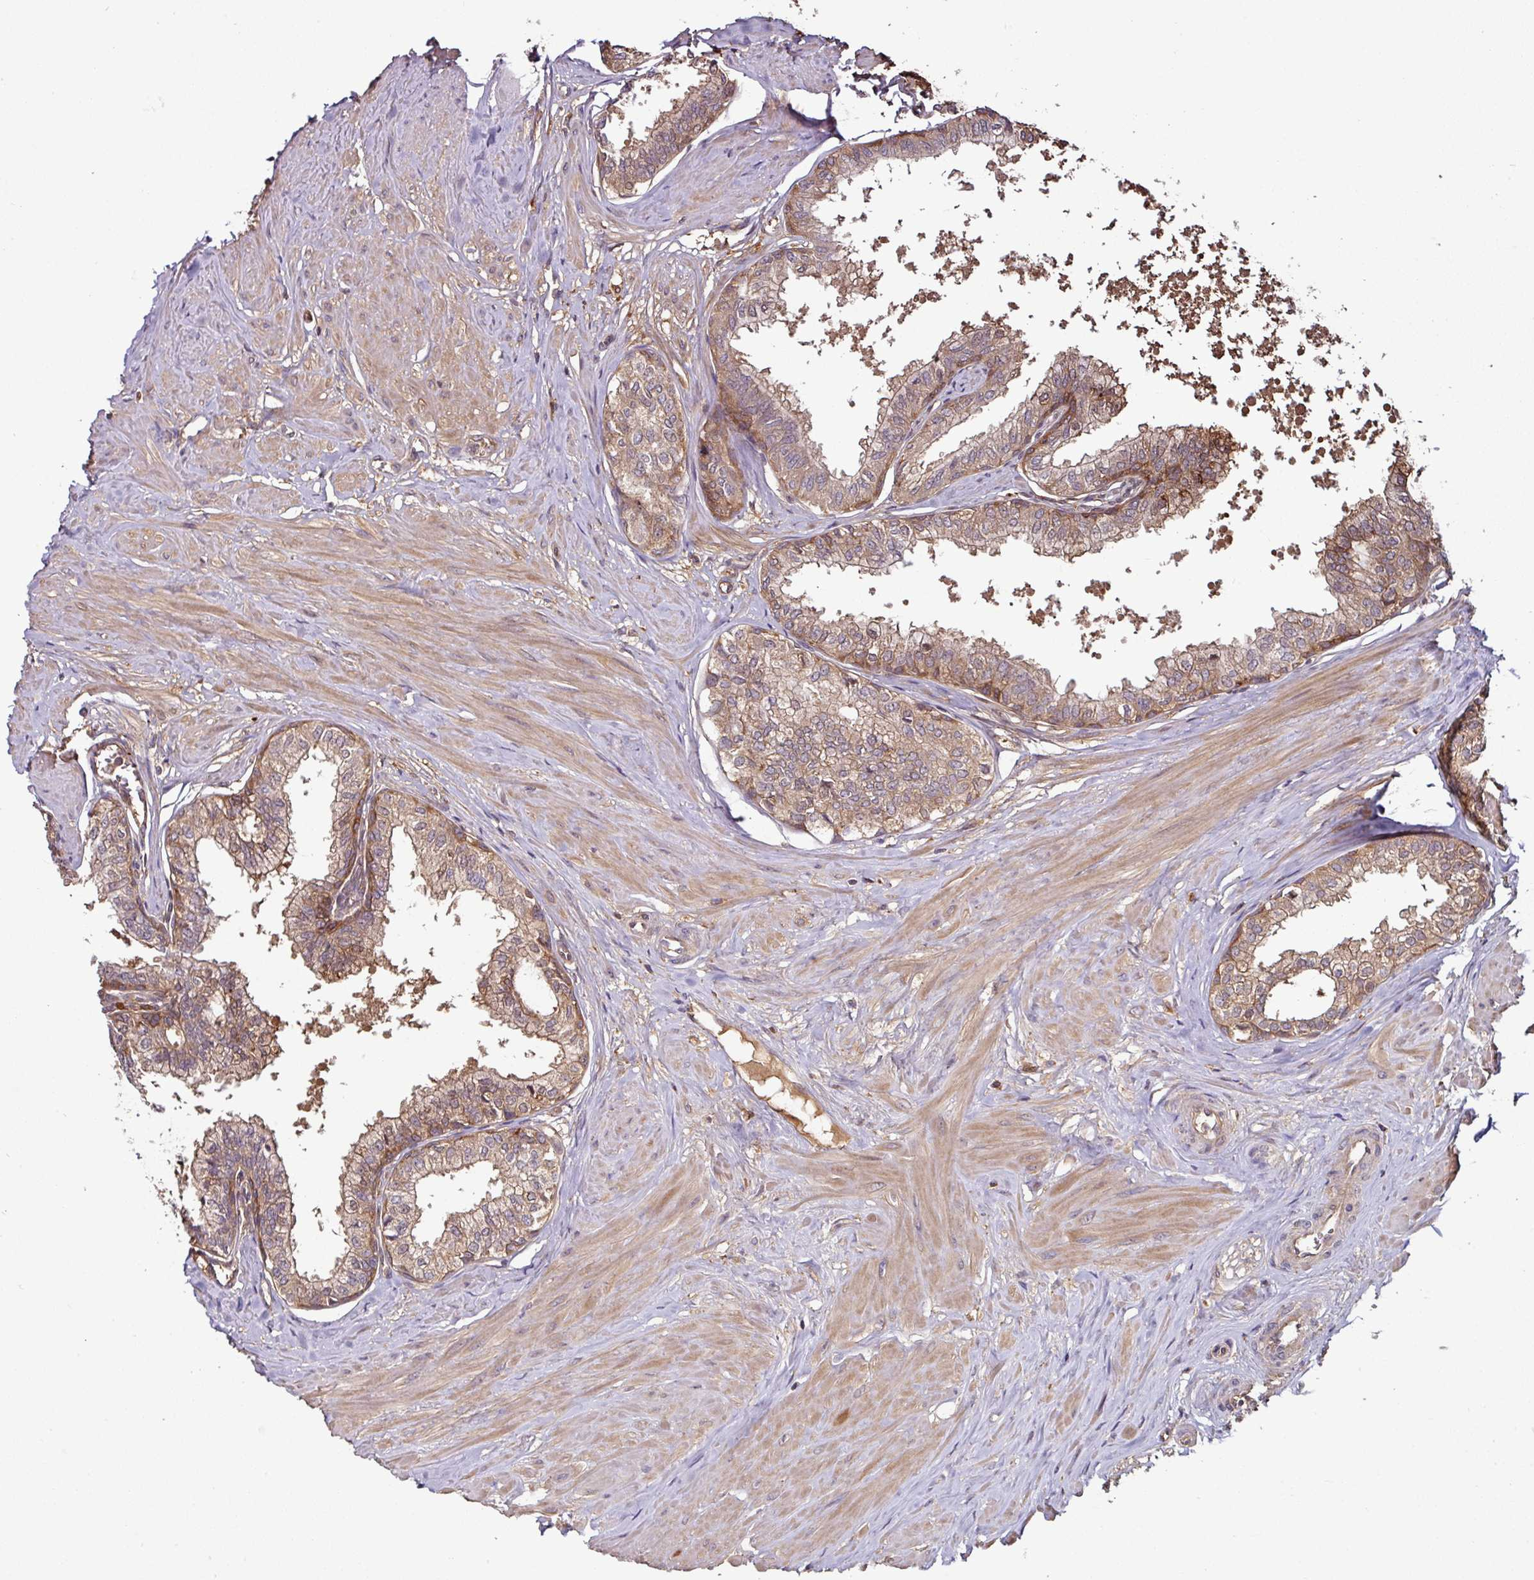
{"staining": {"intensity": "moderate", "quantity": ">75%", "location": "cytoplasmic/membranous"}, "tissue": "seminal vesicle", "cell_type": "Glandular cells", "image_type": "normal", "snomed": [{"axis": "morphology", "description": "Normal tissue, NOS"}, {"axis": "topography", "description": "Prostate"}, {"axis": "topography", "description": "Seminal veicle"}], "caption": "The micrograph exhibits a brown stain indicating the presence of a protein in the cytoplasmic/membranous of glandular cells in seminal vesicle.", "gene": "GNPDA1", "patient": {"sex": "male", "age": 60}}